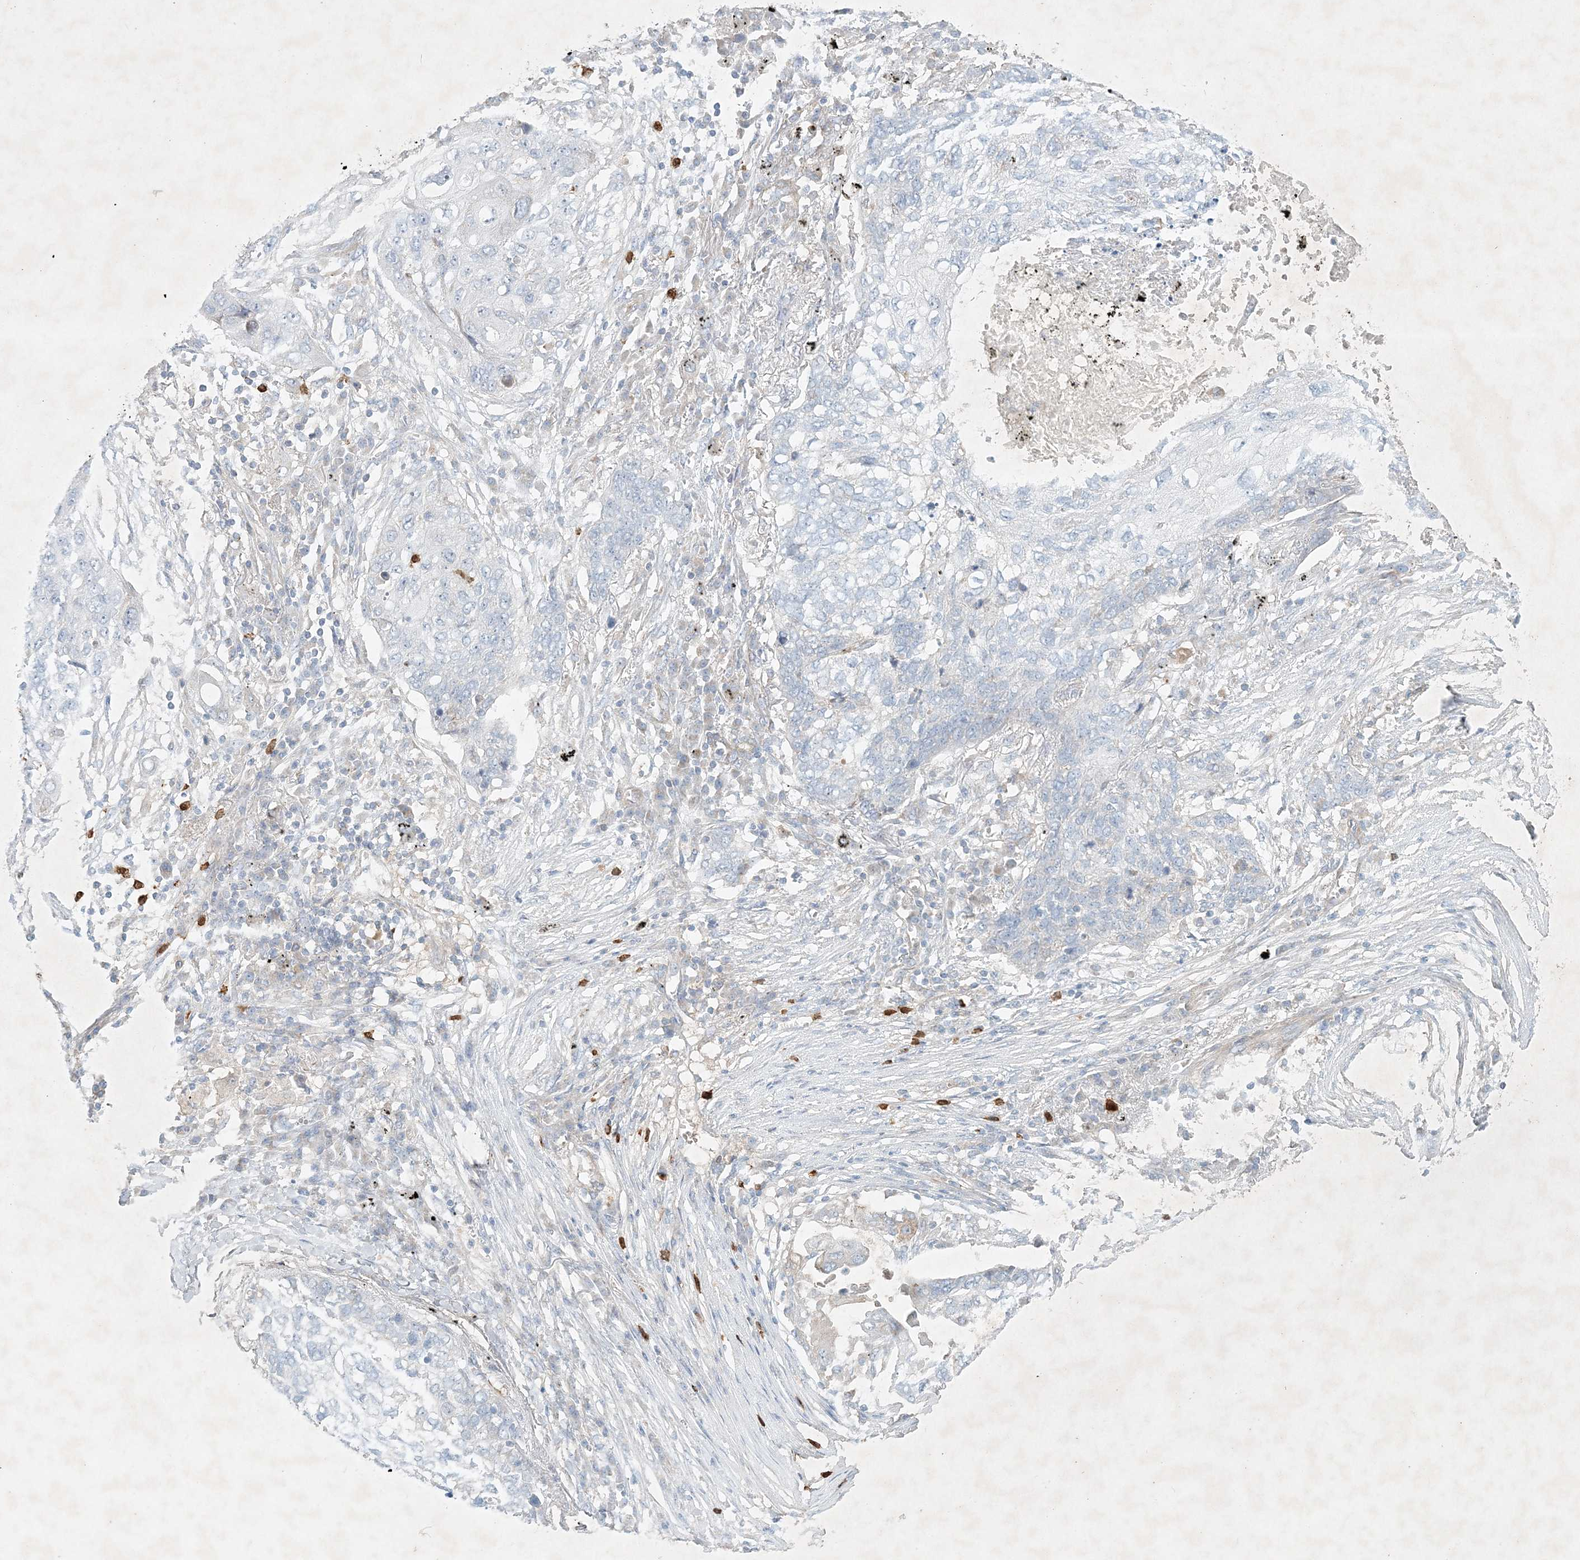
{"staining": {"intensity": "negative", "quantity": "none", "location": "none"}, "tissue": "lung cancer", "cell_type": "Tumor cells", "image_type": "cancer", "snomed": [{"axis": "morphology", "description": "Squamous cell carcinoma, NOS"}, {"axis": "topography", "description": "Lung"}], "caption": "Immunohistochemical staining of human lung cancer (squamous cell carcinoma) shows no significant expression in tumor cells. The staining was performed using DAB (3,3'-diaminobenzidine) to visualize the protein expression in brown, while the nuclei were stained in blue with hematoxylin (Magnification: 20x).", "gene": "STK11IP", "patient": {"sex": "female", "age": 63}}